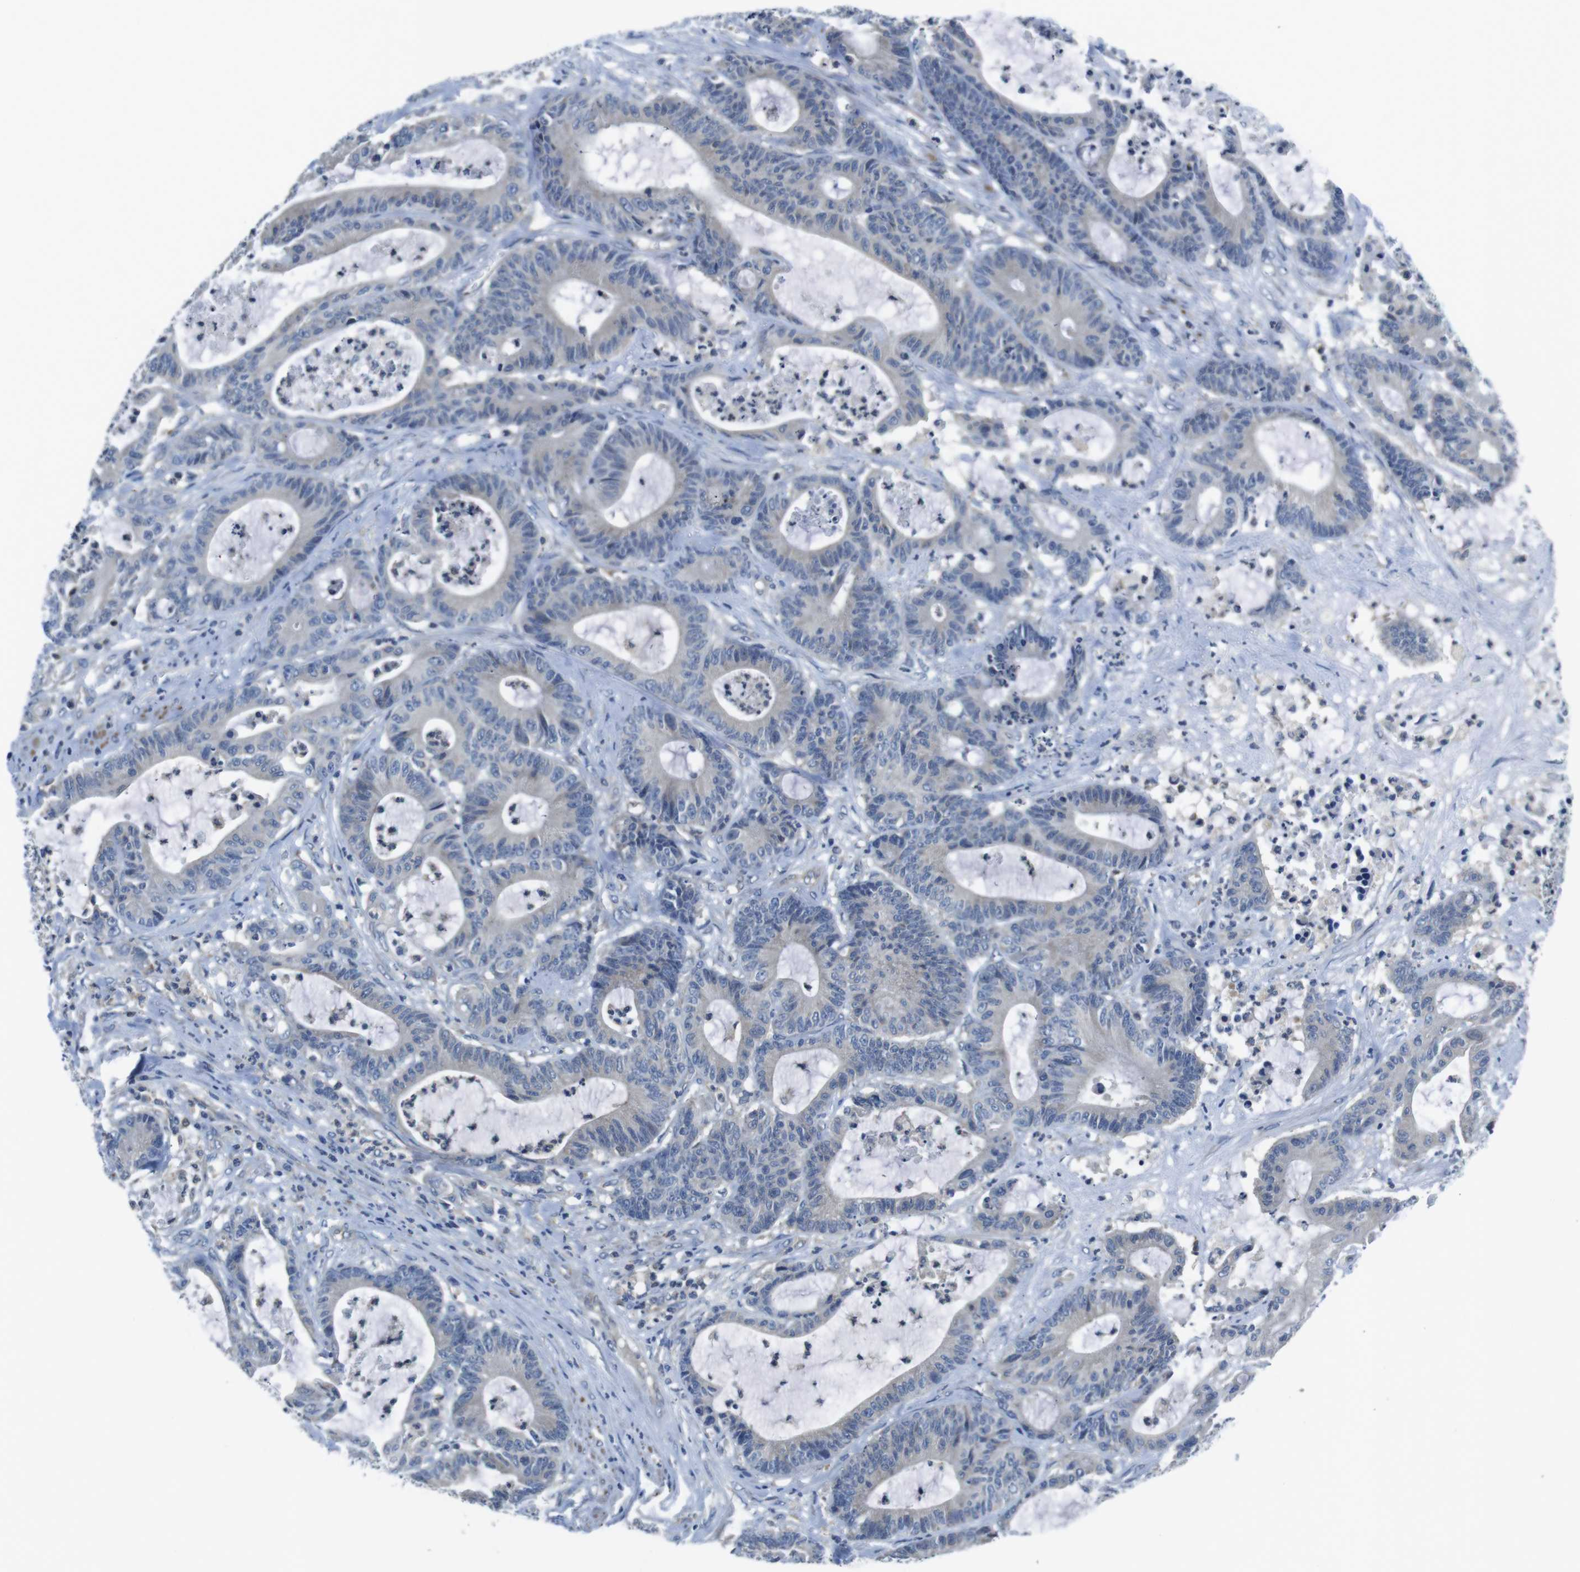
{"staining": {"intensity": "negative", "quantity": "none", "location": "none"}, "tissue": "colorectal cancer", "cell_type": "Tumor cells", "image_type": "cancer", "snomed": [{"axis": "morphology", "description": "Adenocarcinoma, NOS"}, {"axis": "topography", "description": "Colon"}], "caption": "This is an immunohistochemistry (IHC) micrograph of human colorectal cancer (adenocarcinoma). There is no expression in tumor cells.", "gene": "PIK3CD", "patient": {"sex": "female", "age": 84}}